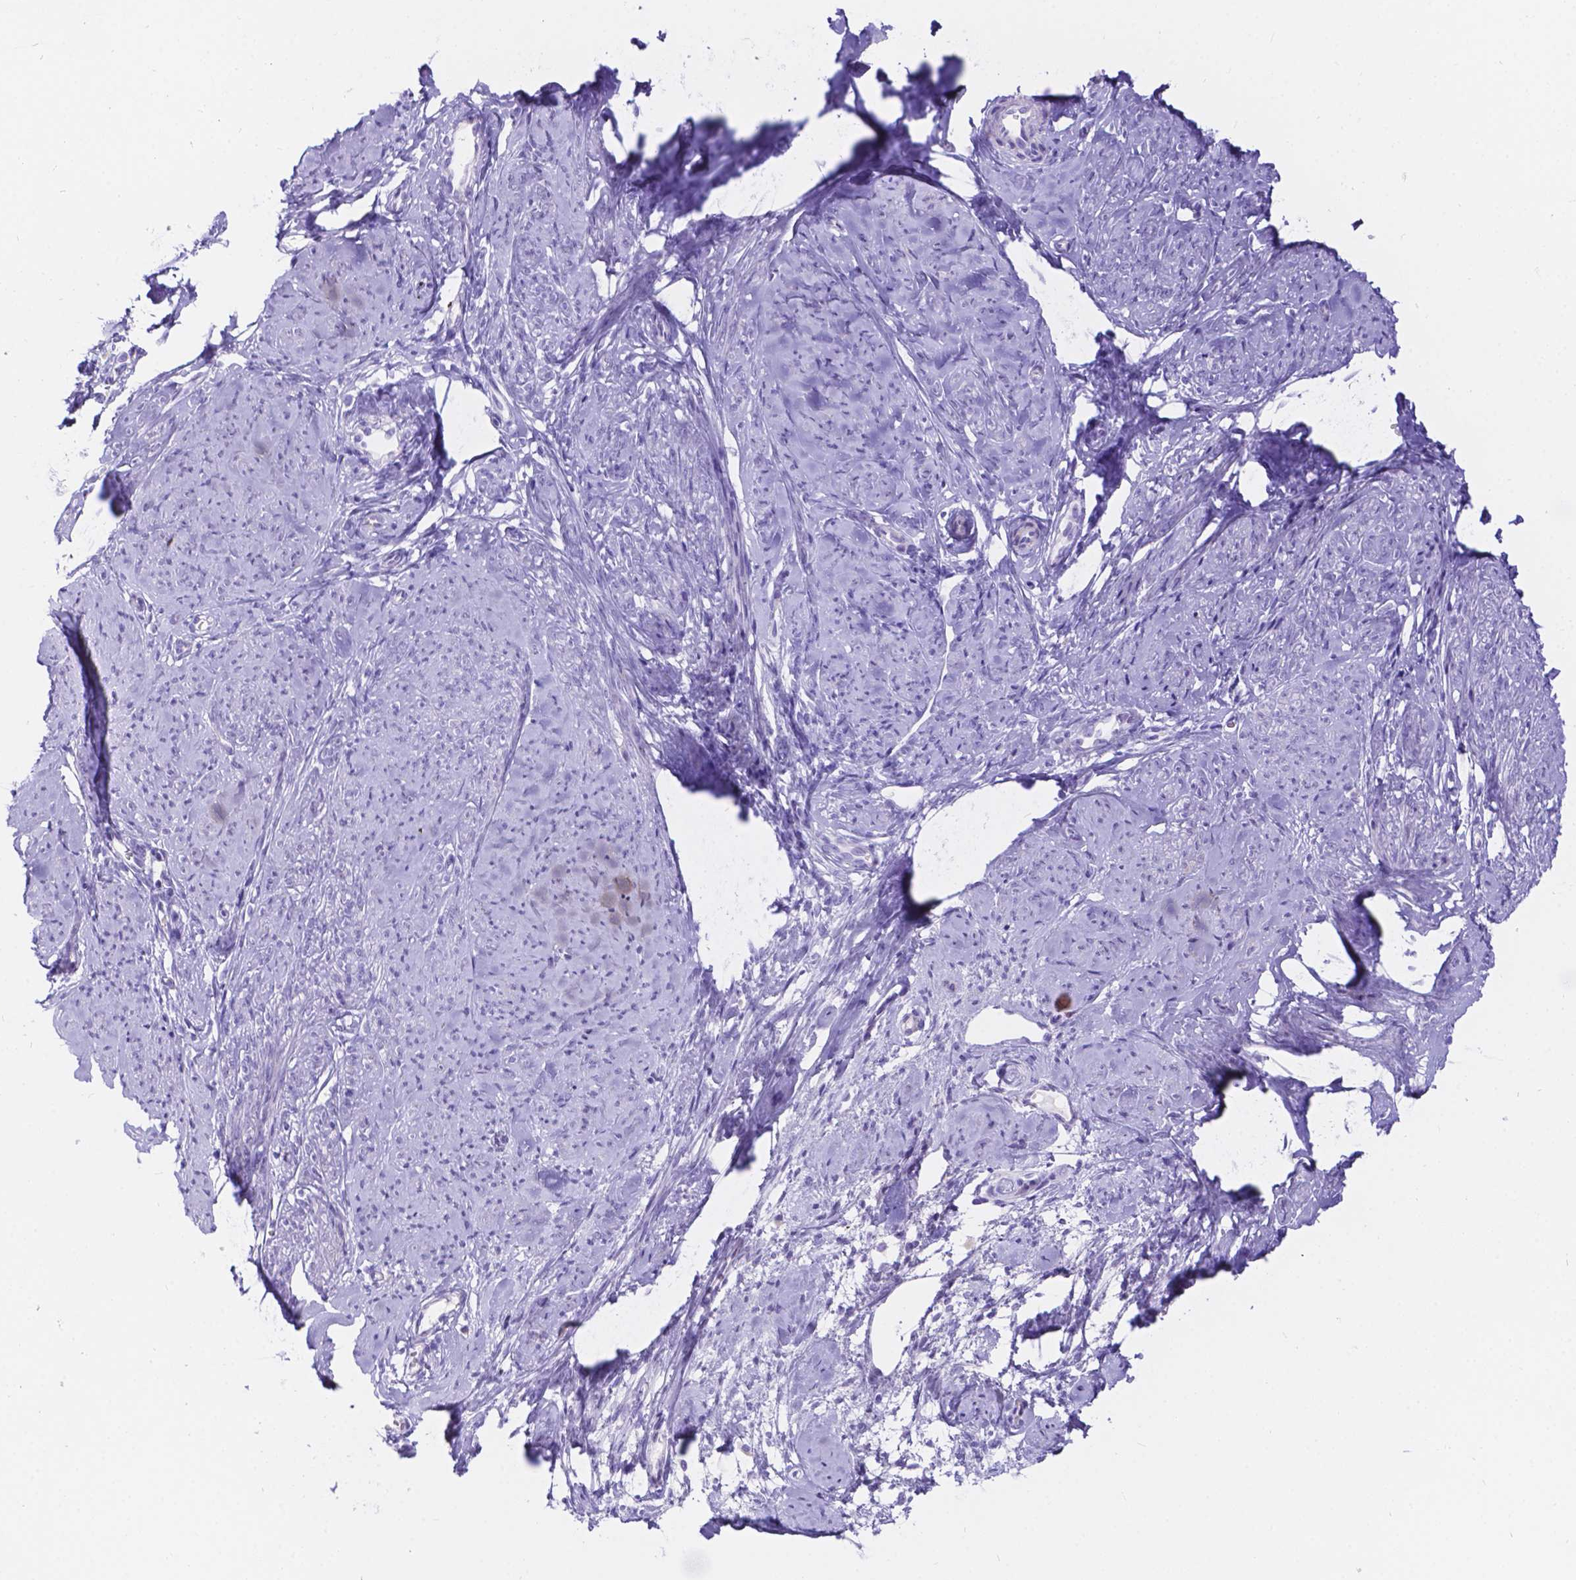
{"staining": {"intensity": "negative", "quantity": "none", "location": "none"}, "tissue": "smooth muscle", "cell_type": "Smooth muscle cells", "image_type": "normal", "snomed": [{"axis": "morphology", "description": "Normal tissue, NOS"}, {"axis": "topography", "description": "Smooth muscle"}], "caption": "The micrograph demonstrates no significant positivity in smooth muscle cells of smooth muscle.", "gene": "KLHL10", "patient": {"sex": "female", "age": 48}}